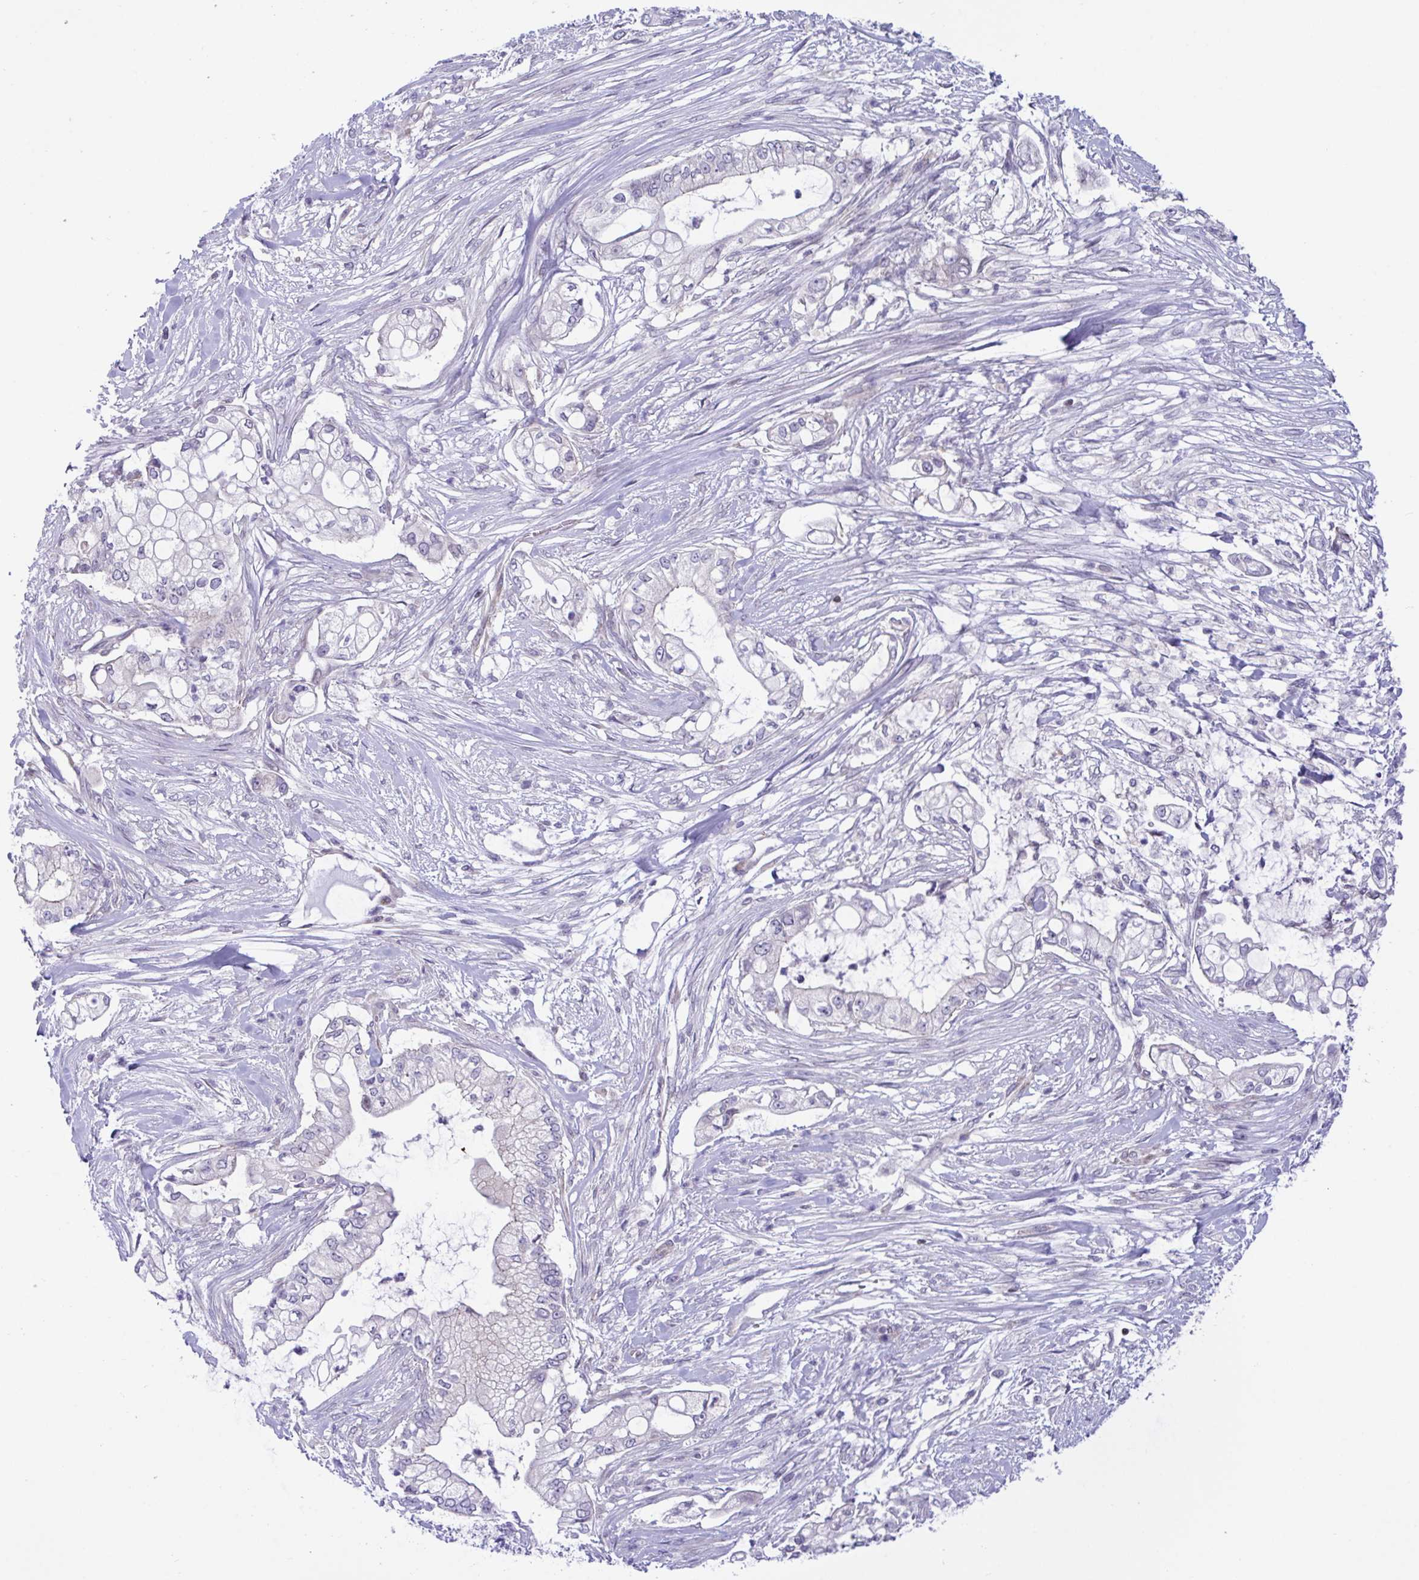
{"staining": {"intensity": "negative", "quantity": "none", "location": "none"}, "tissue": "pancreatic cancer", "cell_type": "Tumor cells", "image_type": "cancer", "snomed": [{"axis": "morphology", "description": "Adenocarcinoma, NOS"}, {"axis": "topography", "description": "Pancreas"}], "caption": "A high-resolution photomicrograph shows immunohistochemistry staining of pancreatic adenocarcinoma, which demonstrates no significant staining in tumor cells. (DAB (3,3'-diaminobenzidine) IHC with hematoxylin counter stain).", "gene": "SNX11", "patient": {"sex": "female", "age": 69}}